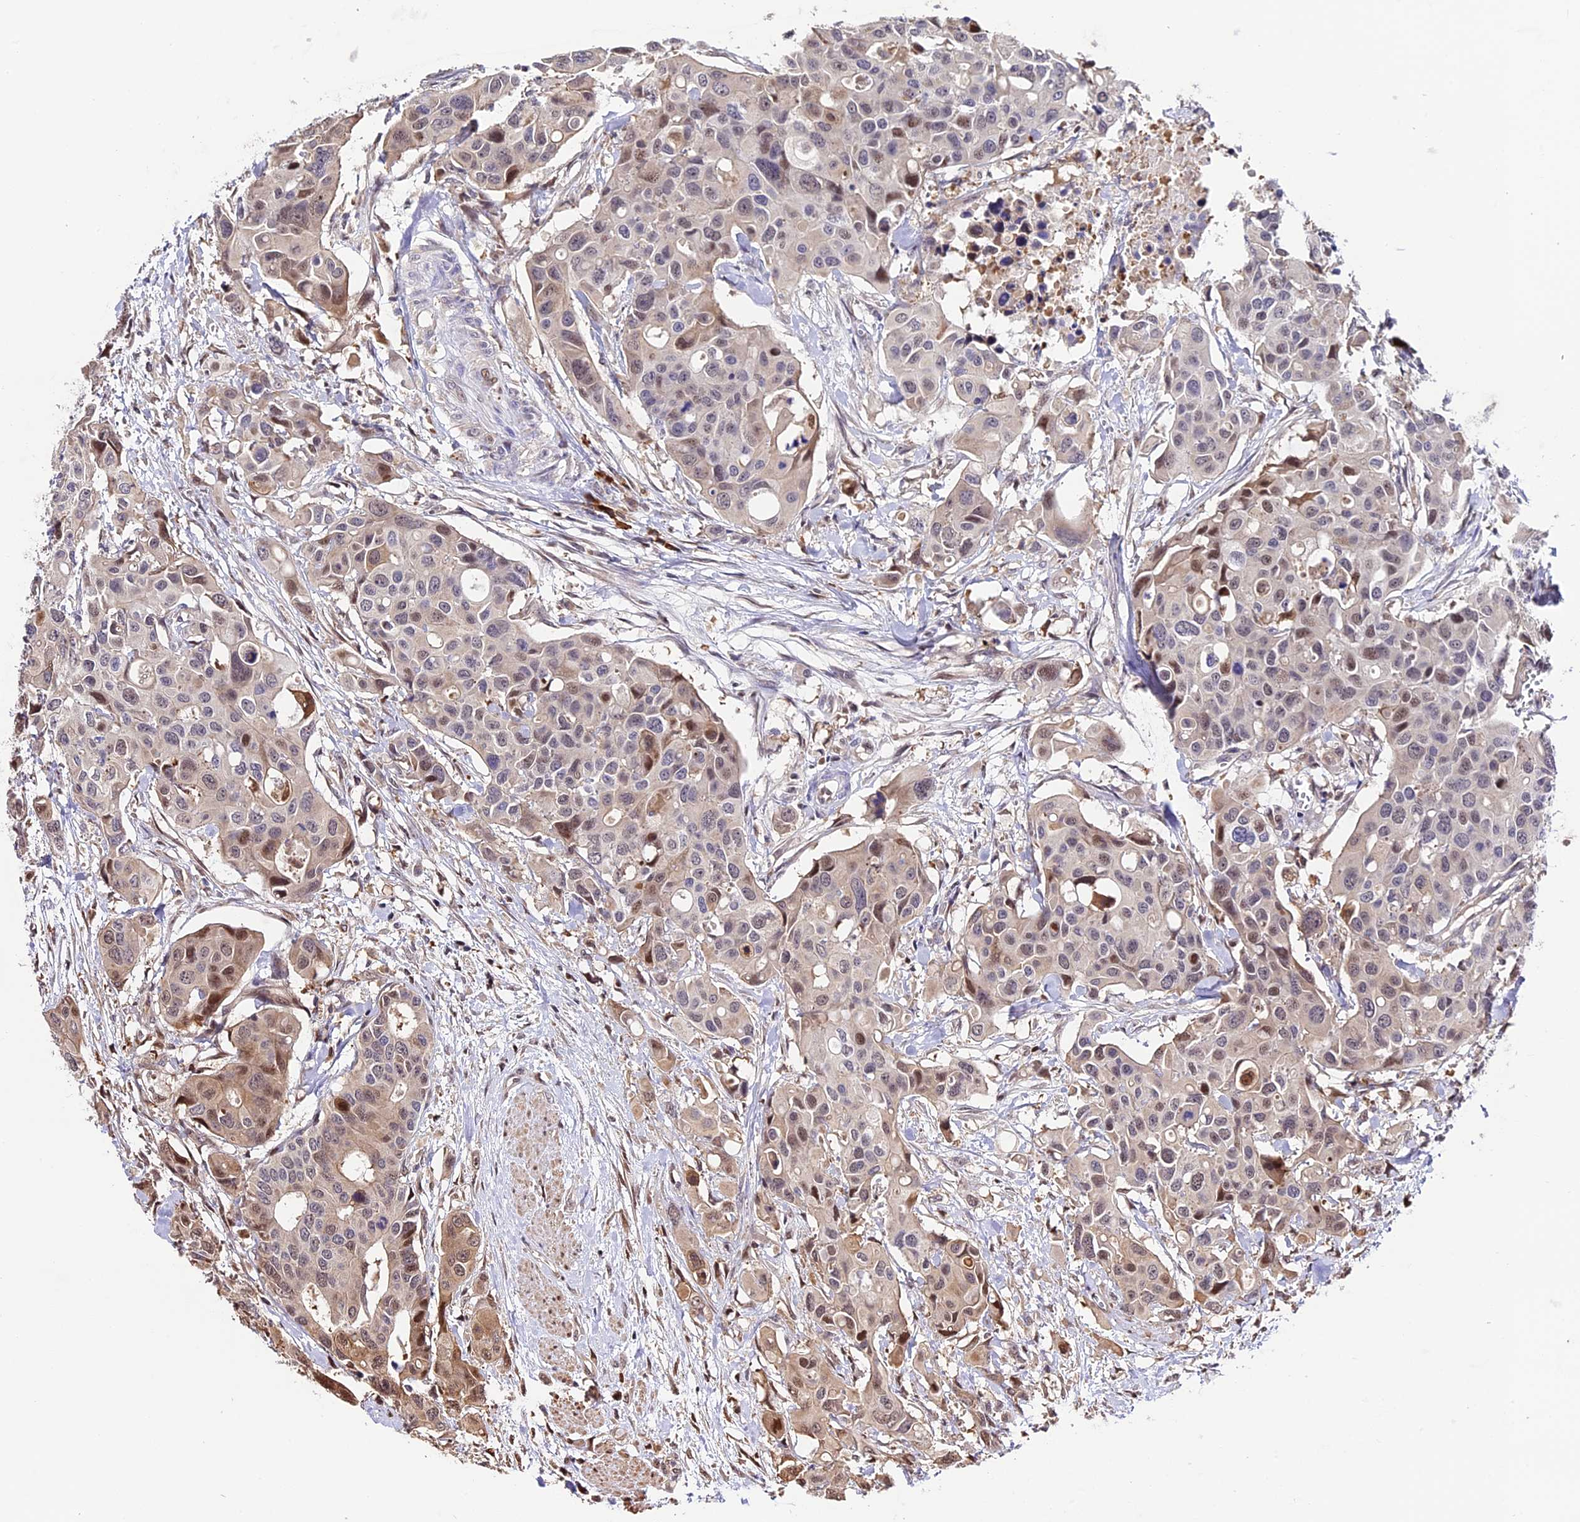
{"staining": {"intensity": "moderate", "quantity": "<25%", "location": "nuclear"}, "tissue": "colorectal cancer", "cell_type": "Tumor cells", "image_type": "cancer", "snomed": [{"axis": "morphology", "description": "Adenocarcinoma, NOS"}, {"axis": "topography", "description": "Colon"}], "caption": "Immunohistochemical staining of colorectal cancer demonstrates low levels of moderate nuclear positivity in about <25% of tumor cells.", "gene": "HERPUD1", "patient": {"sex": "male", "age": 77}}